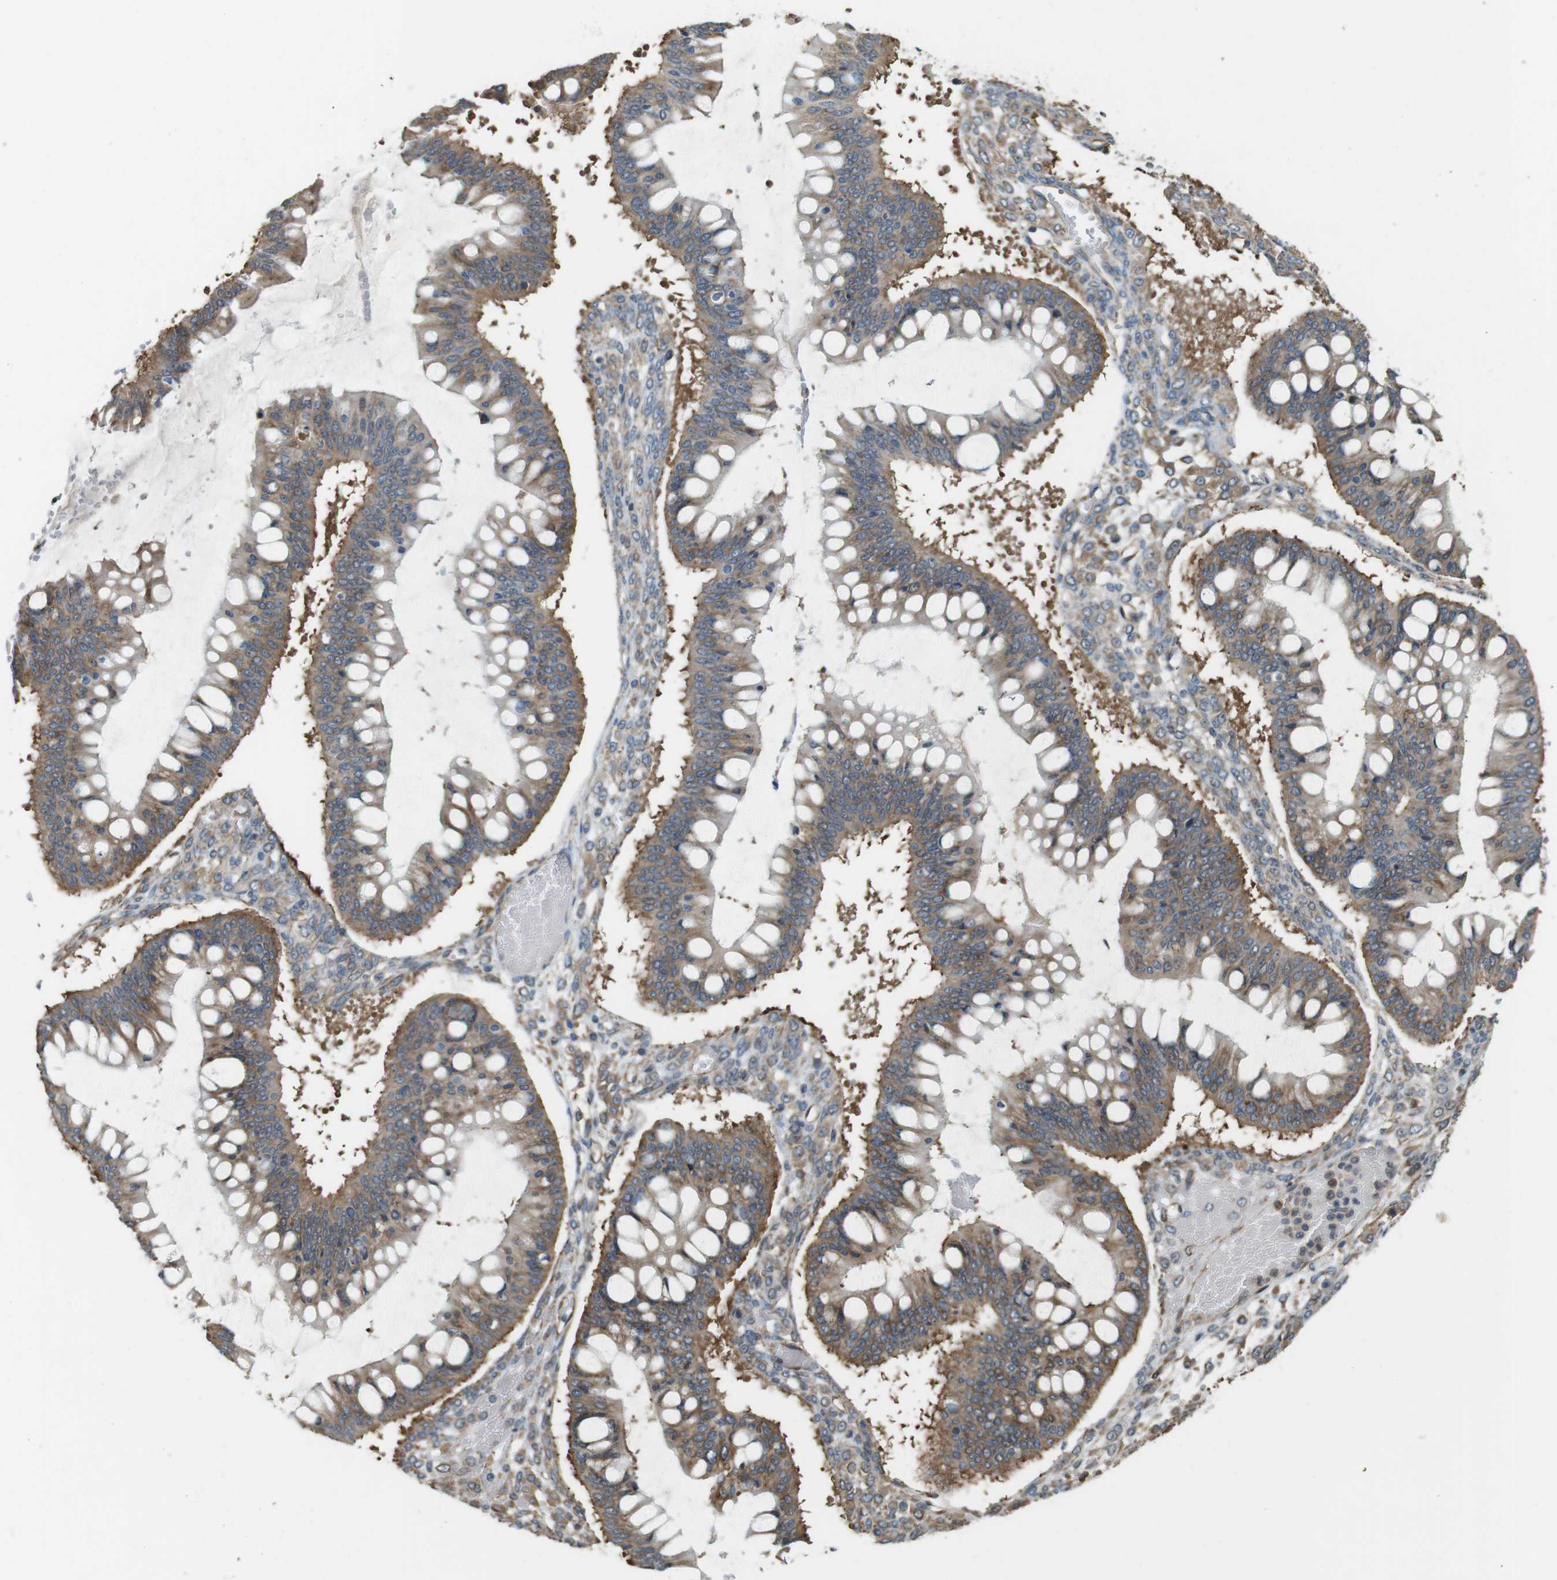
{"staining": {"intensity": "moderate", "quantity": "25%-75%", "location": "cytoplasmic/membranous"}, "tissue": "ovarian cancer", "cell_type": "Tumor cells", "image_type": "cancer", "snomed": [{"axis": "morphology", "description": "Cystadenocarcinoma, mucinous, NOS"}, {"axis": "topography", "description": "Ovary"}], "caption": "DAB (3,3'-diaminobenzidine) immunohistochemical staining of human mucinous cystadenocarcinoma (ovarian) exhibits moderate cytoplasmic/membranous protein positivity in approximately 25%-75% of tumor cells. (Stains: DAB in brown, nuclei in blue, Microscopy: brightfield microscopy at high magnification).", "gene": "PA2G4", "patient": {"sex": "female", "age": 73}}